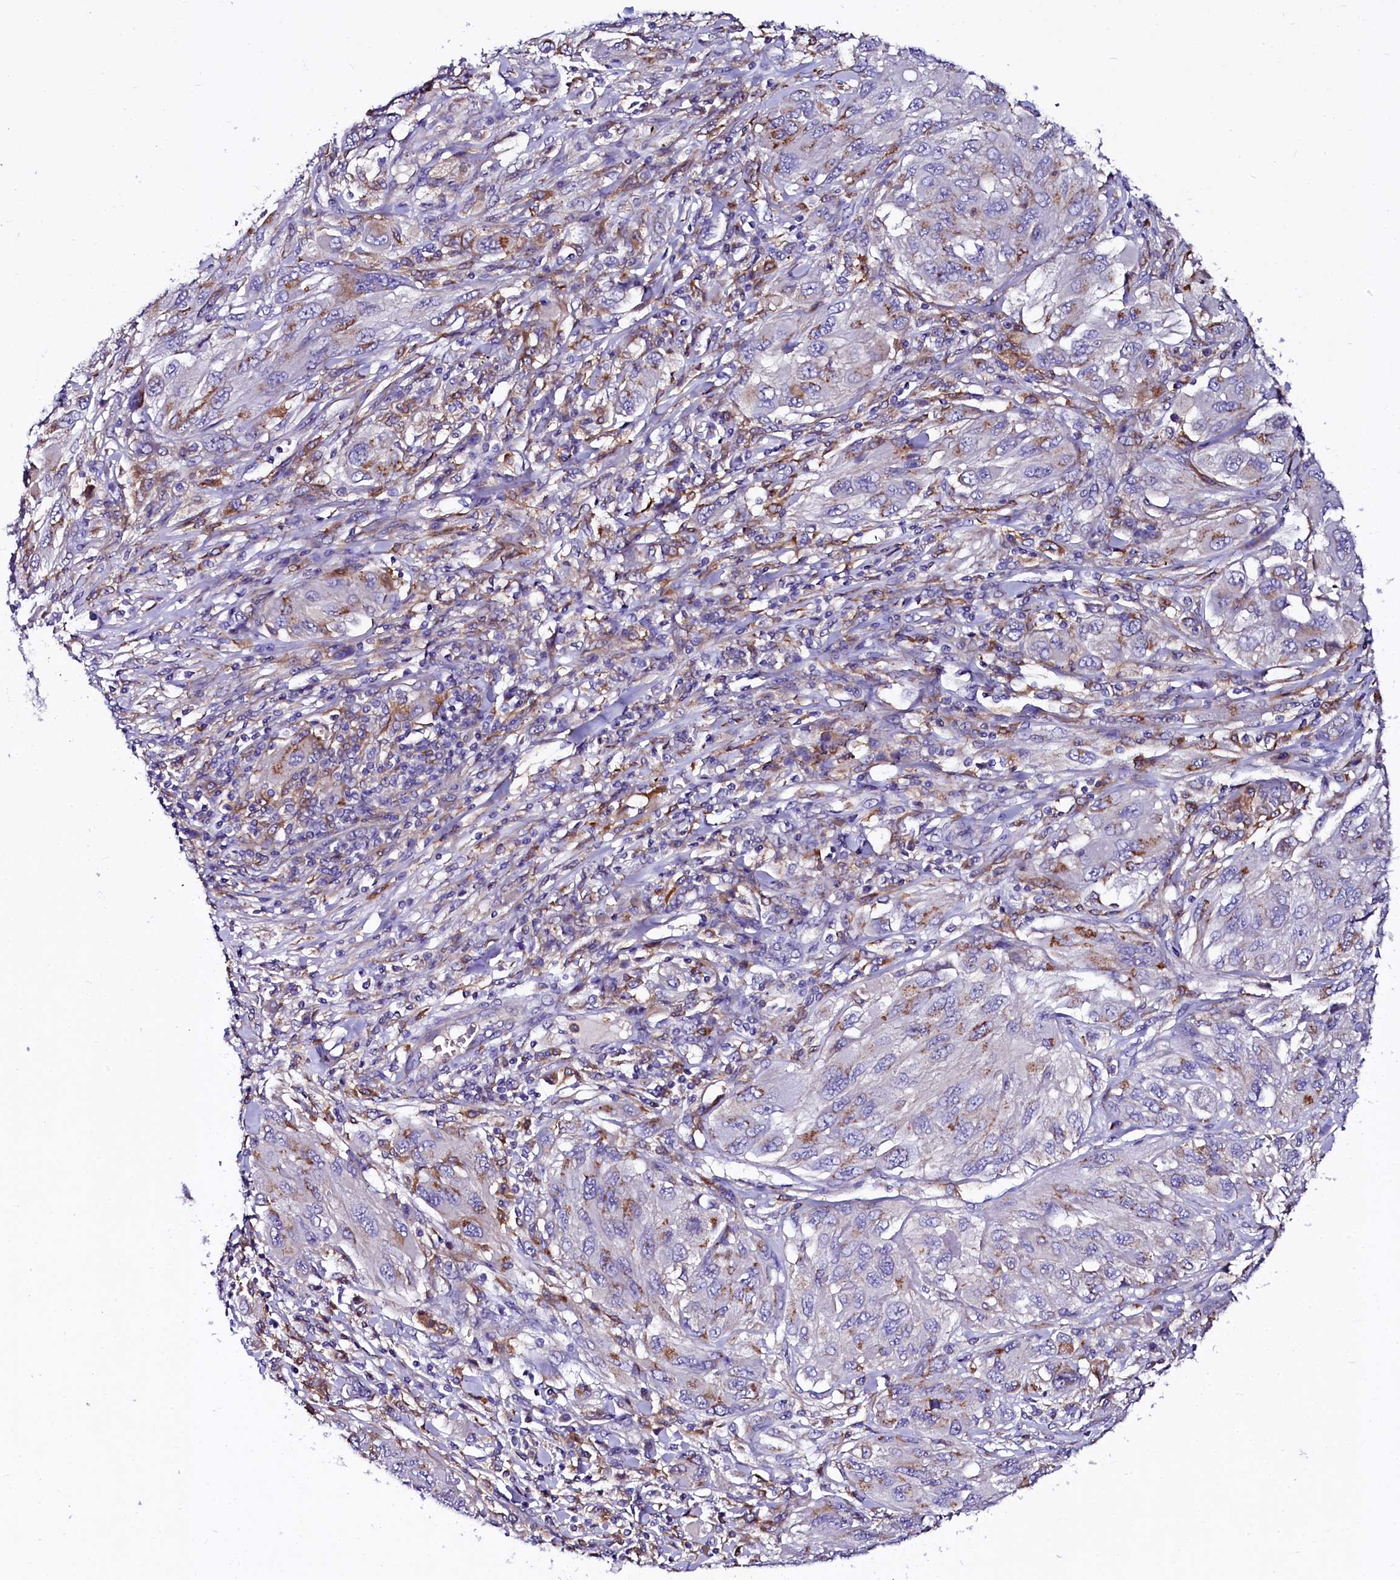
{"staining": {"intensity": "moderate", "quantity": "<25%", "location": "cytoplasmic/membranous"}, "tissue": "melanoma", "cell_type": "Tumor cells", "image_type": "cancer", "snomed": [{"axis": "morphology", "description": "Malignant melanoma, NOS"}, {"axis": "topography", "description": "Skin"}], "caption": "A low amount of moderate cytoplasmic/membranous staining is seen in approximately <25% of tumor cells in malignant melanoma tissue. The protein of interest is stained brown, and the nuclei are stained in blue (DAB IHC with brightfield microscopy, high magnification).", "gene": "OTOL1", "patient": {"sex": "female", "age": 91}}